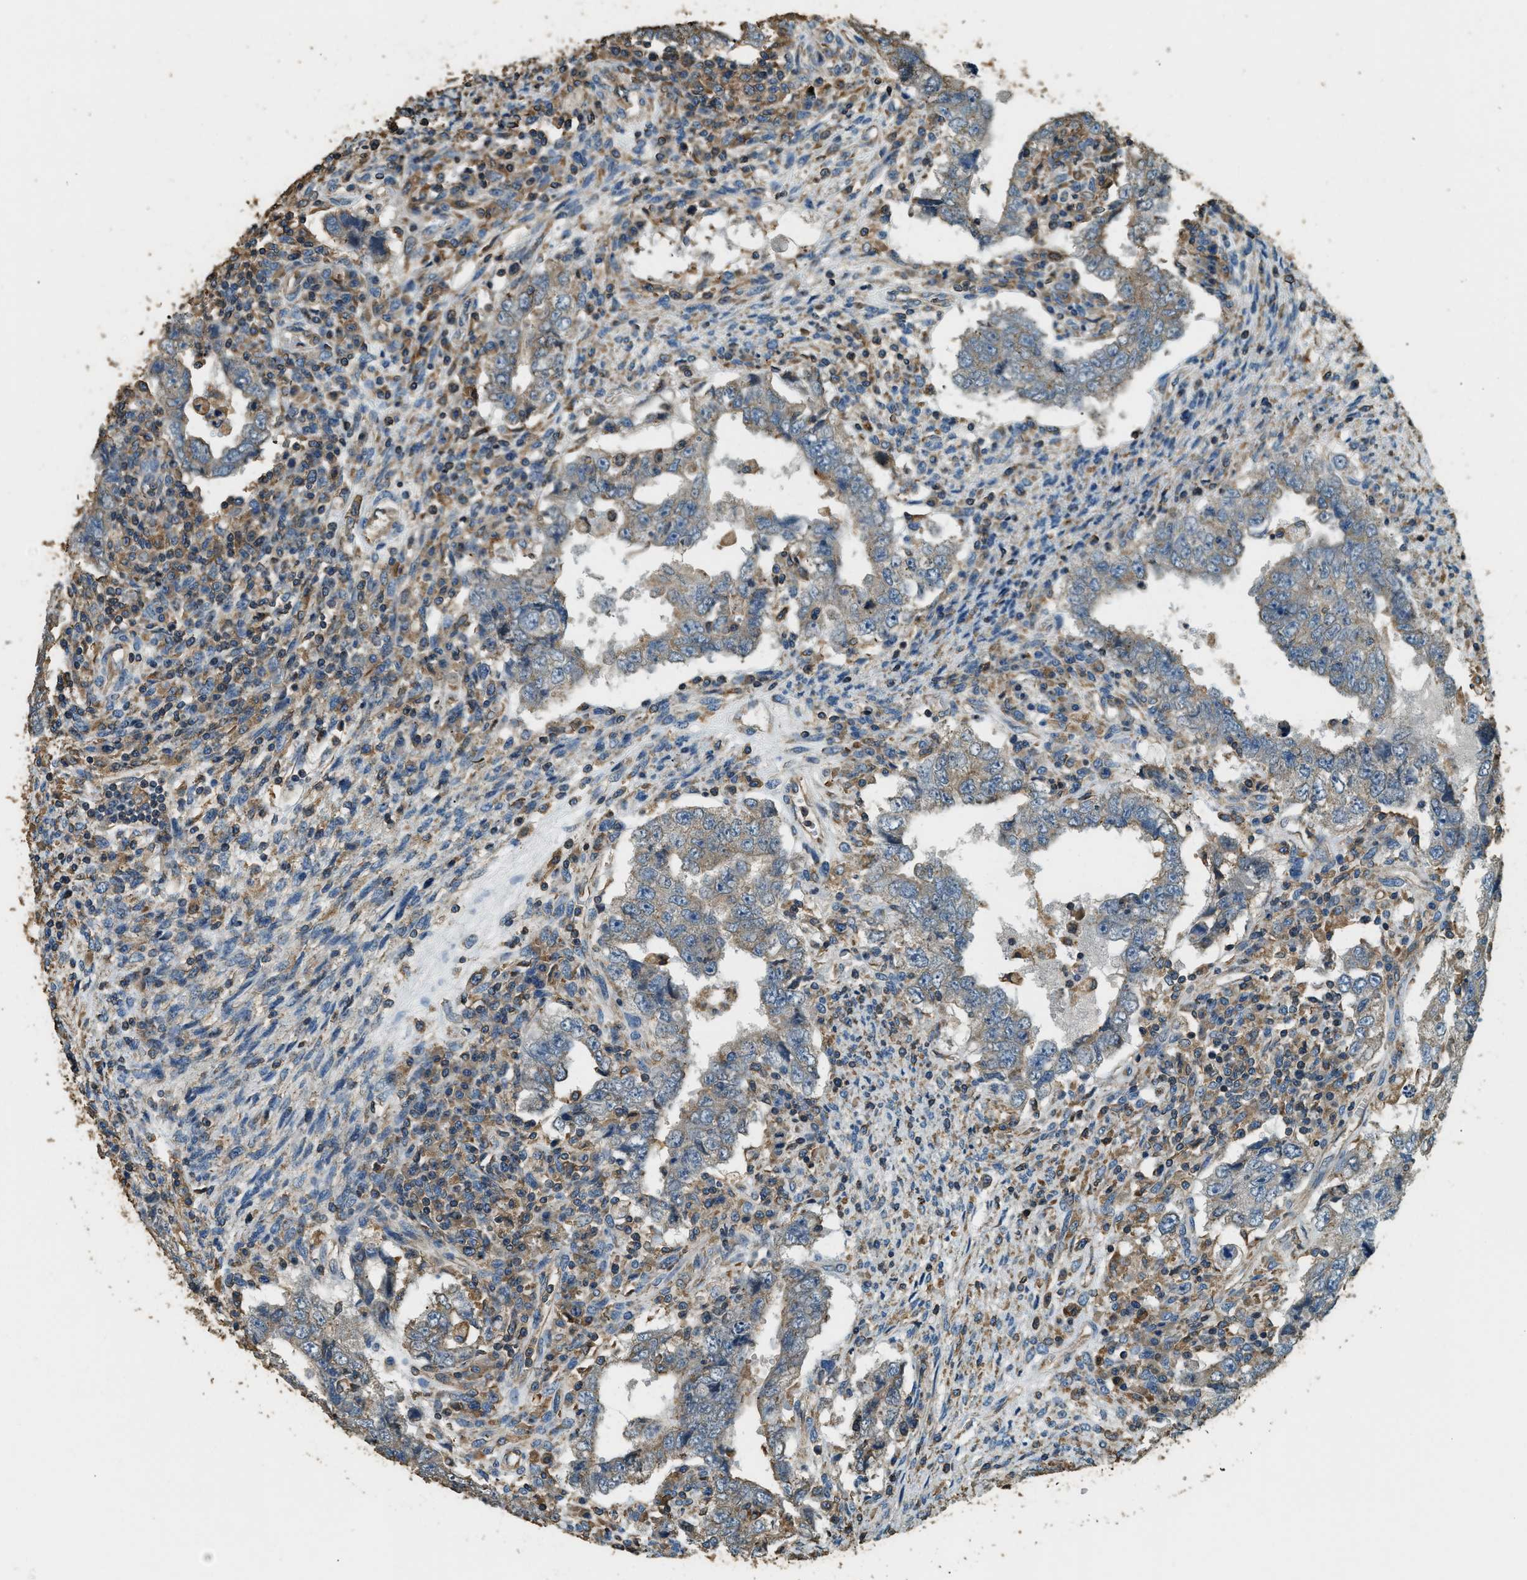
{"staining": {"intensity": "weak", "quantity": "<25%", "location": "cytoplasmic/membranous"}, "tissue": "testis cancer", "cell_type": "Tumor cells", "image_type": "cancer", "snomed": [{"axis": "morphology", "description": "Carcinoma, Embryonal, NOS"}, {"axis": "topography", "description": "Testis"}], "caption": "DAB (3,3'-diaminobenzidine) immunohistochemical staining of testis cancer reveals no significant staining in tumor cells.", "gene": "ERGIC1", "patient": {"sex": "male", "age": 26}}